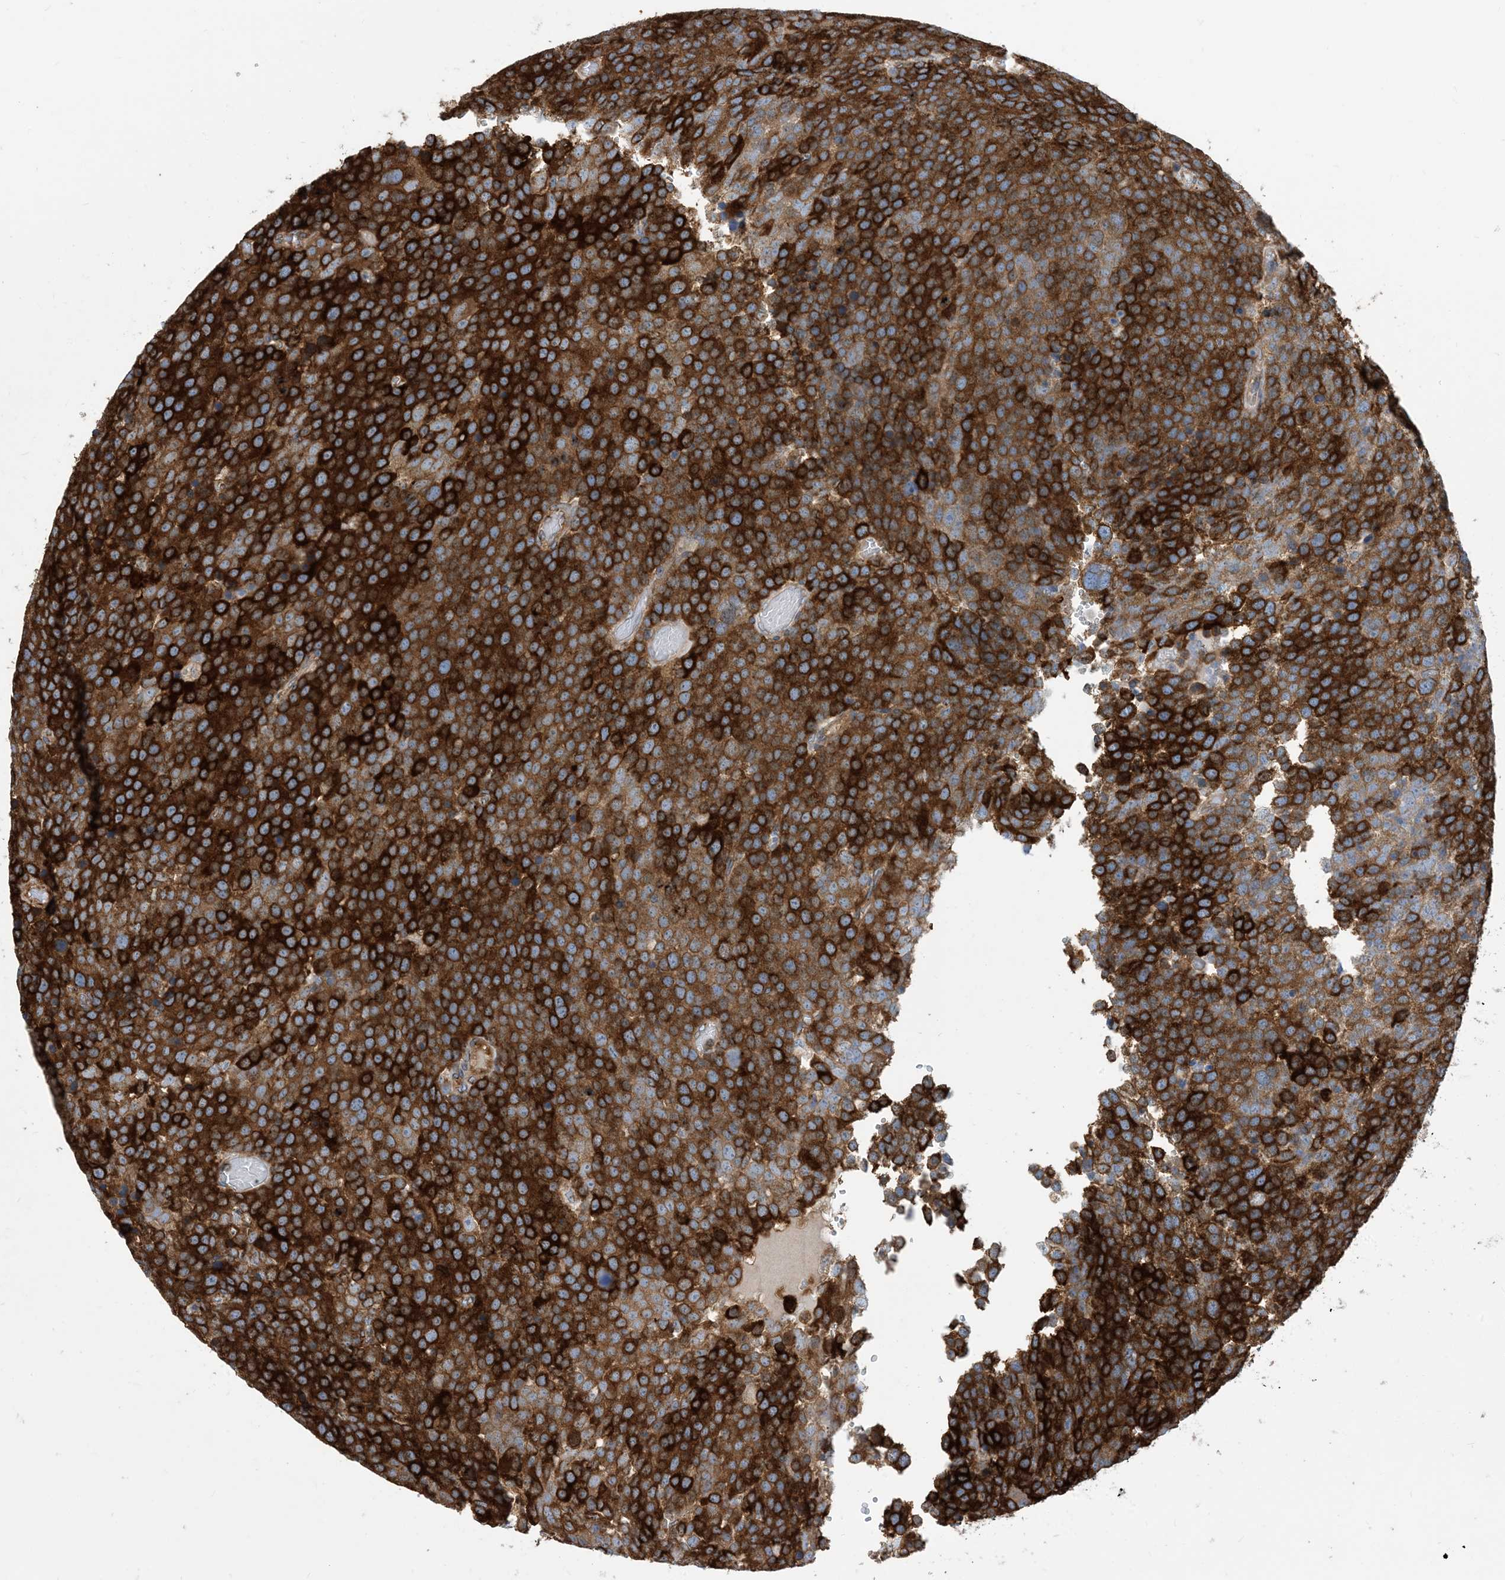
{"staining": {"intensity": "strong", "quantity": ">75%", "location": "cytoplasmic/membranous"}, "tissue": "testis cancer", "cell_type": "Tumor cells", "image_type": "cancer", "snomed": [{"axis": "morphology", "description": "Seminoma, NOS"}, {"axis": "topography", "description": "Testis"}], "caption": "Immunohistochemistry (IHC) staining of testis seminoma, which demonstrates high levels of strong cytoplasmic/membranous positivity in approximately >75% of tumor cells indicating strong cytoplasmic/membranous protein staining. The staining was performed using DAB (brown) for protein detection and nuclei were counterstained in hematoxylin (blue).", "gene": "DYNC1LI1", "patient": {"sex": "male", "age": 71}}